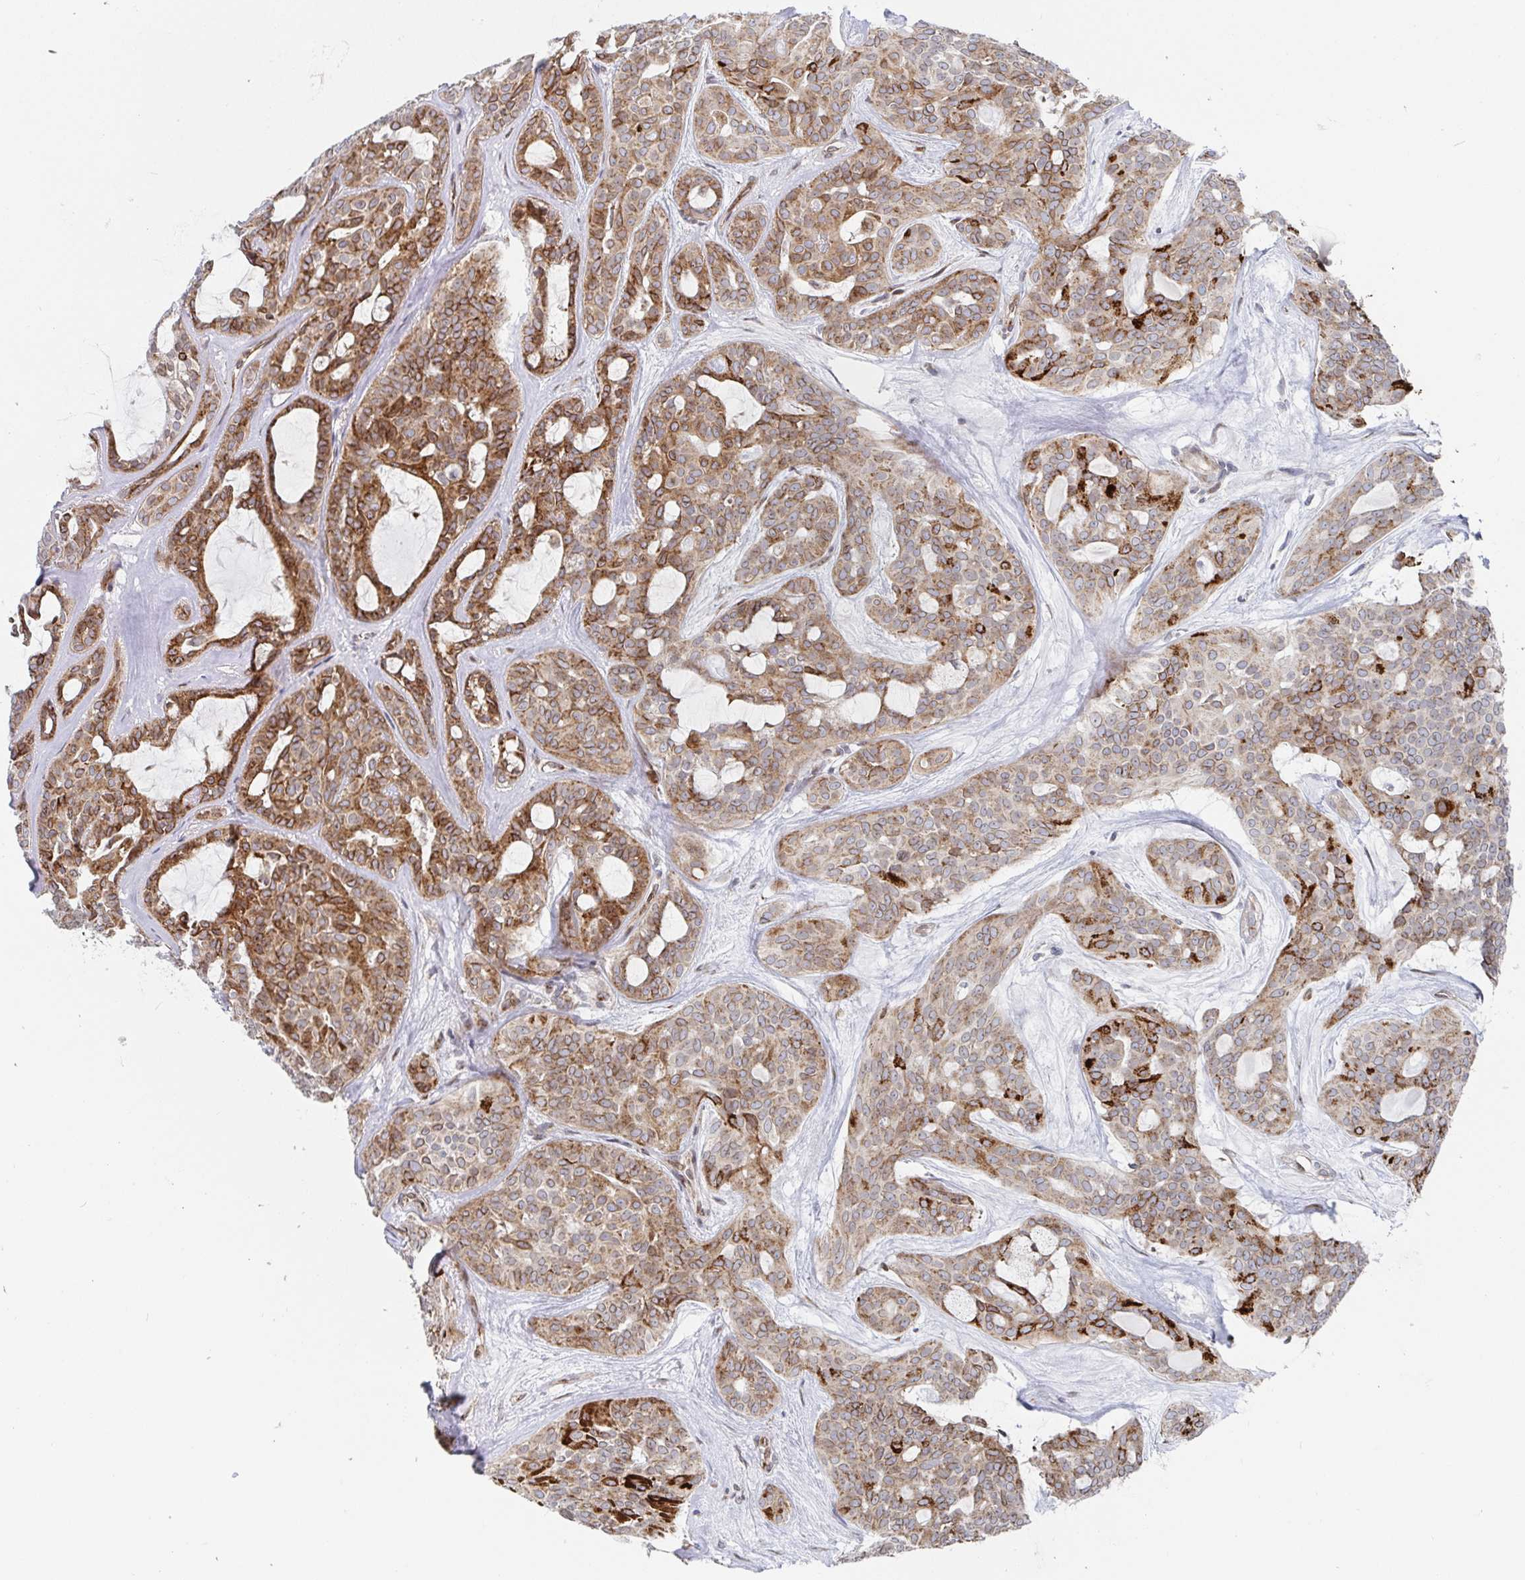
{"staining": {"intensity": "strong", "quantity": ">75%", "location": "cytoplasmic/membranous"}, "tissue": "head and neck cancer", "cell_type": "Tumor cells", "image_type": "cancer", "snomed": [{"axis": "morphology", "description": "Adenocarcinoma, NOS"}, {"axis": "topography", "description": "Head-Neck"}], "caption": "Protein expression analysis of head and neck cancer demonstrates strong cytoplasmic/membranous positivity in about >75% of tumor cells.", "gene": "STARD8", "patient": {"sex": "male", "age": 66}}